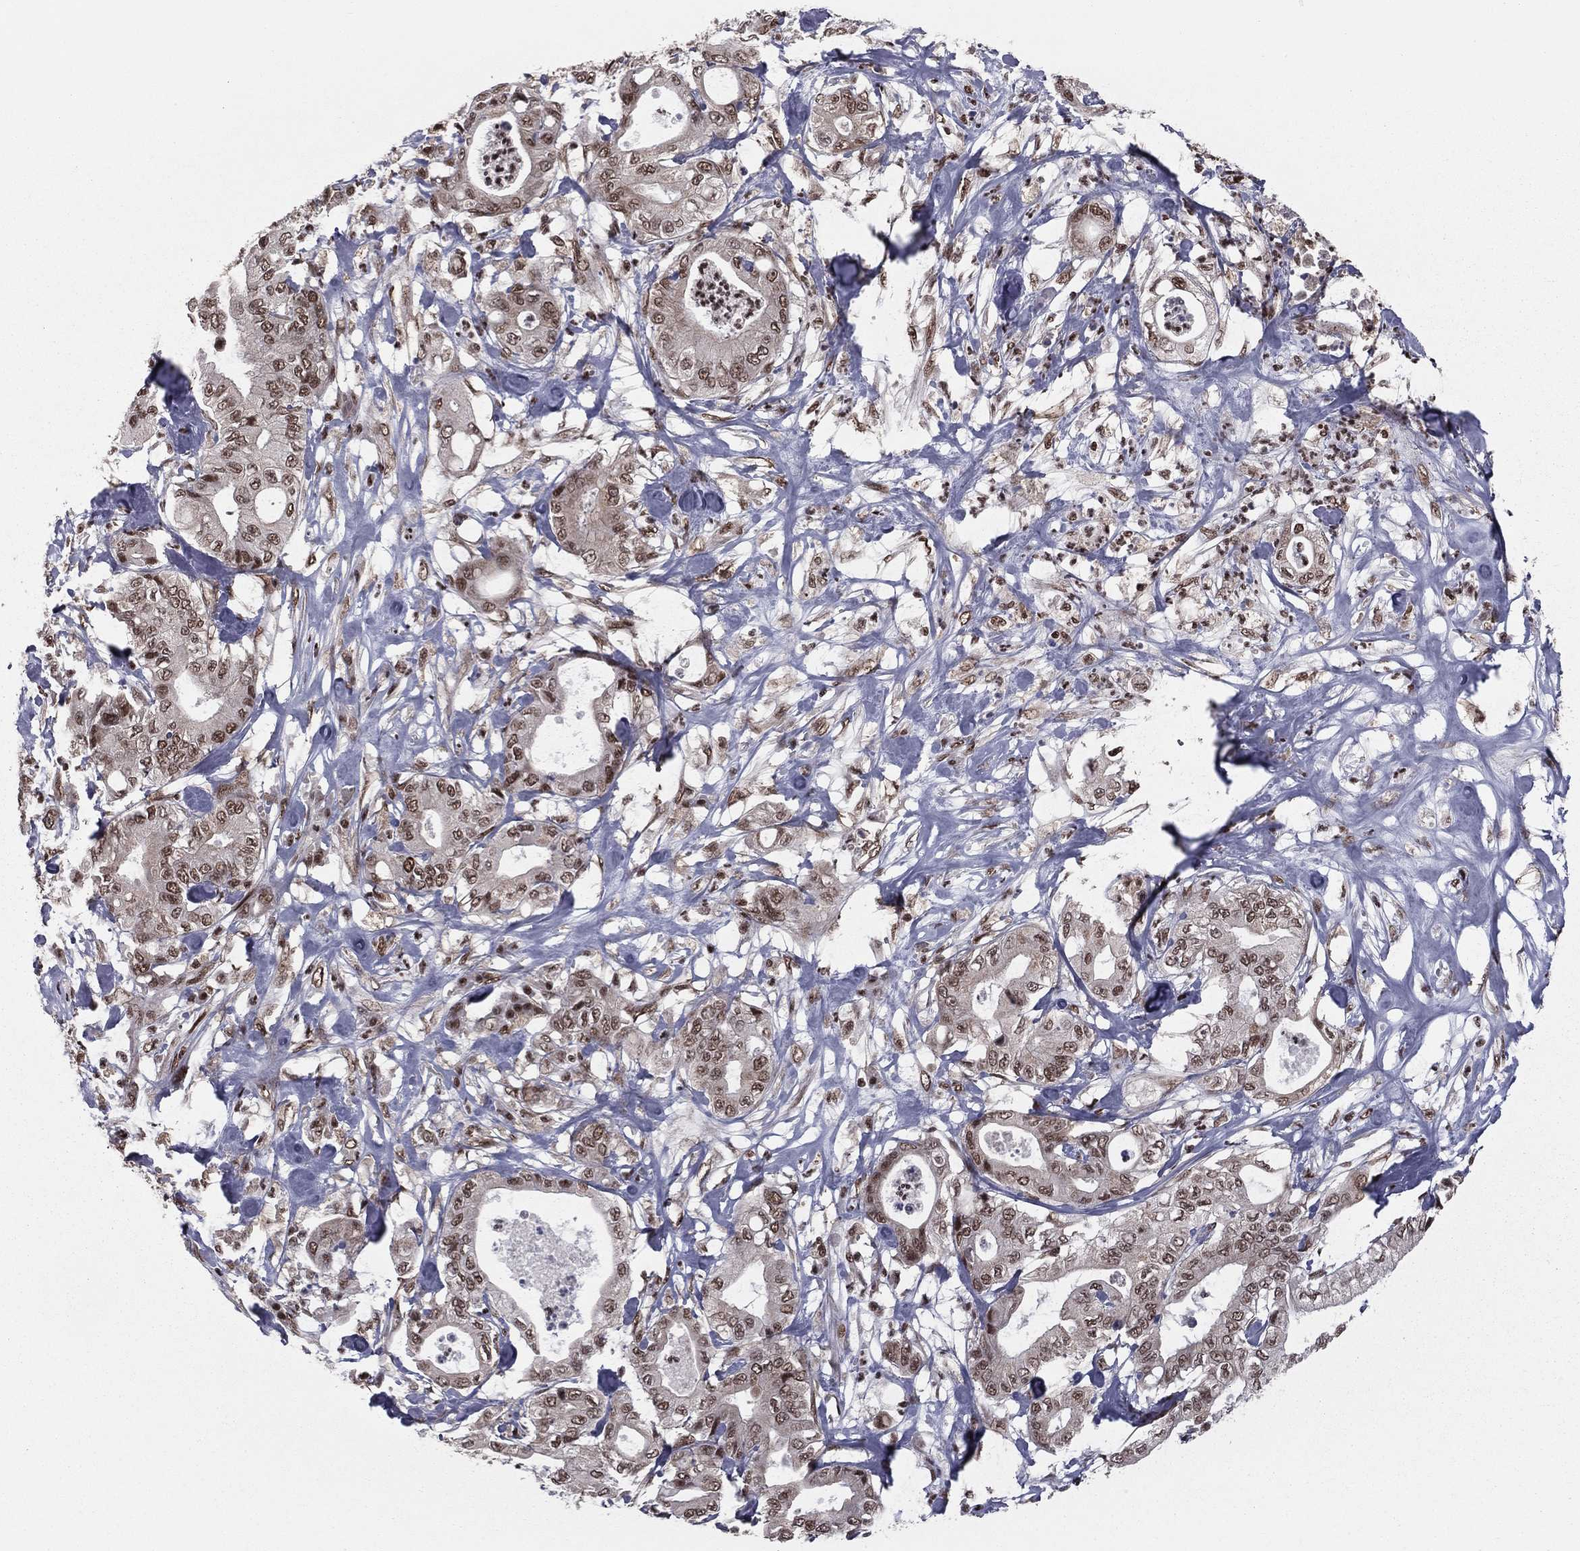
{"staining": {"intensity": "moderate", "quantity": ">75%", "location": "nuclear"}, "tissue": "pancreatic cancer", "cell_type": "Tumor cells", "image_type": "cancer", "snomed": [{"axis": "morphology", "description": "Adenocarcinoma, NOS"}, {"axis": "topography", "description": "Pancreas"}], "caption": "Immunohistochemical staining of adenocarcinoma (pancreatic) demonstrates medium levels of moderate nuclear expression in approximately >75% of tumor cells. The protein of interest is shown in brown color, while the nuclei are stained blue.", "gene": "NFYB", "patient": {"sex": "male", "age": 71}}